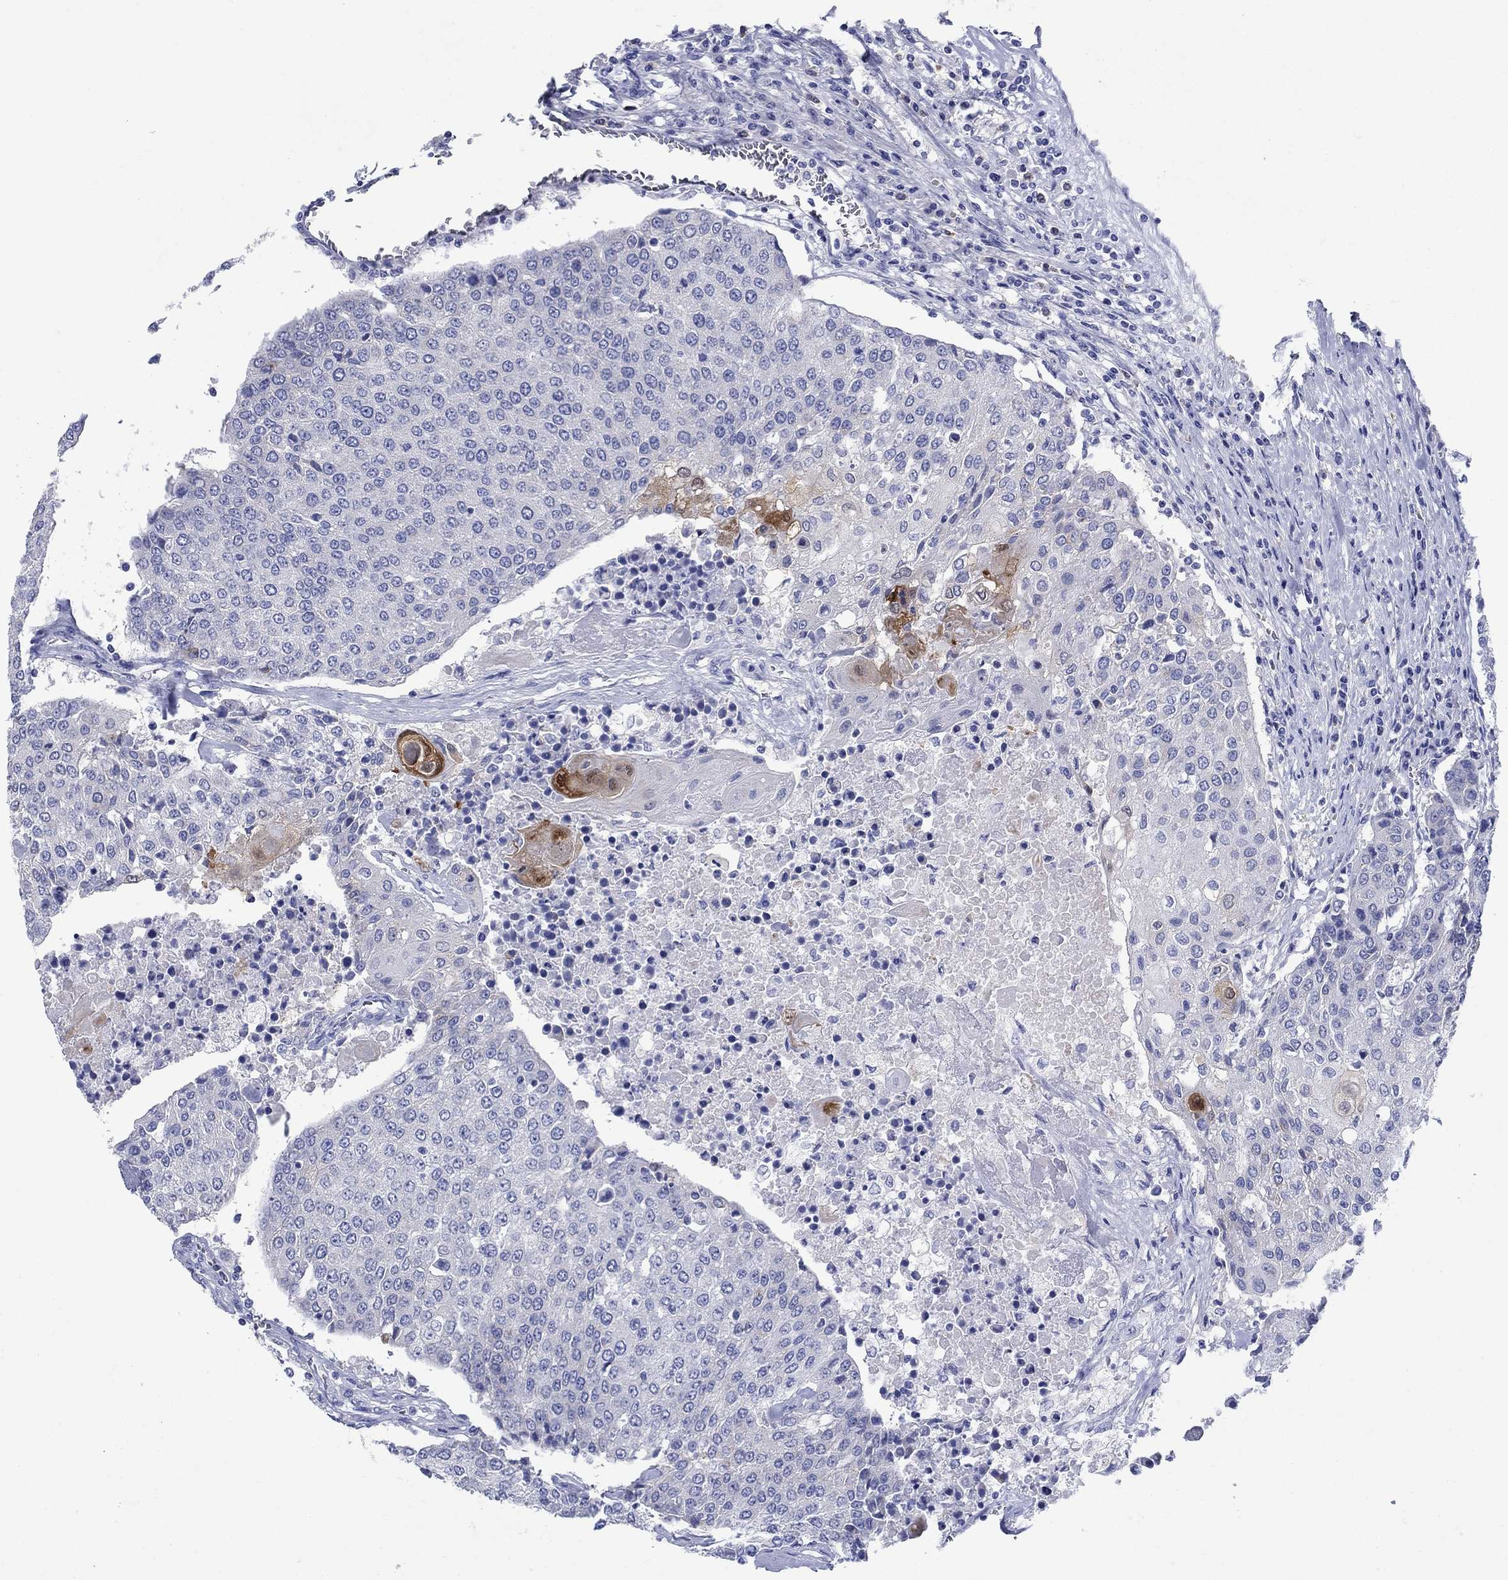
{"staining": {"intensity": "moderate", "quantity": "<25%", "location": "cytoplasmic/membranous"}, "tissue": "urothelial cancer", "cell_type": "Tumor cells", "image_type": "cancer", "snomed": [{"axis": "morphology", "description": "Urothelial carcinoma, High grade"}, {"axis": "topography", "description": "Urinary bladder"}], "caption": "An immunohistochemistry (IHC) image of neoplastic tissue is shown. Protein staining in brown shows moderate cytoplasmic/membranous positivity in urothelial carcinoma (high-grade) within tumor cells. Using DAB (brown) and hematoxylin (blue) stains, captured at high magnification using brightfield microscopy.", "gene": "SULT2B1", "patient": {"sex": "female", "age": 85}}